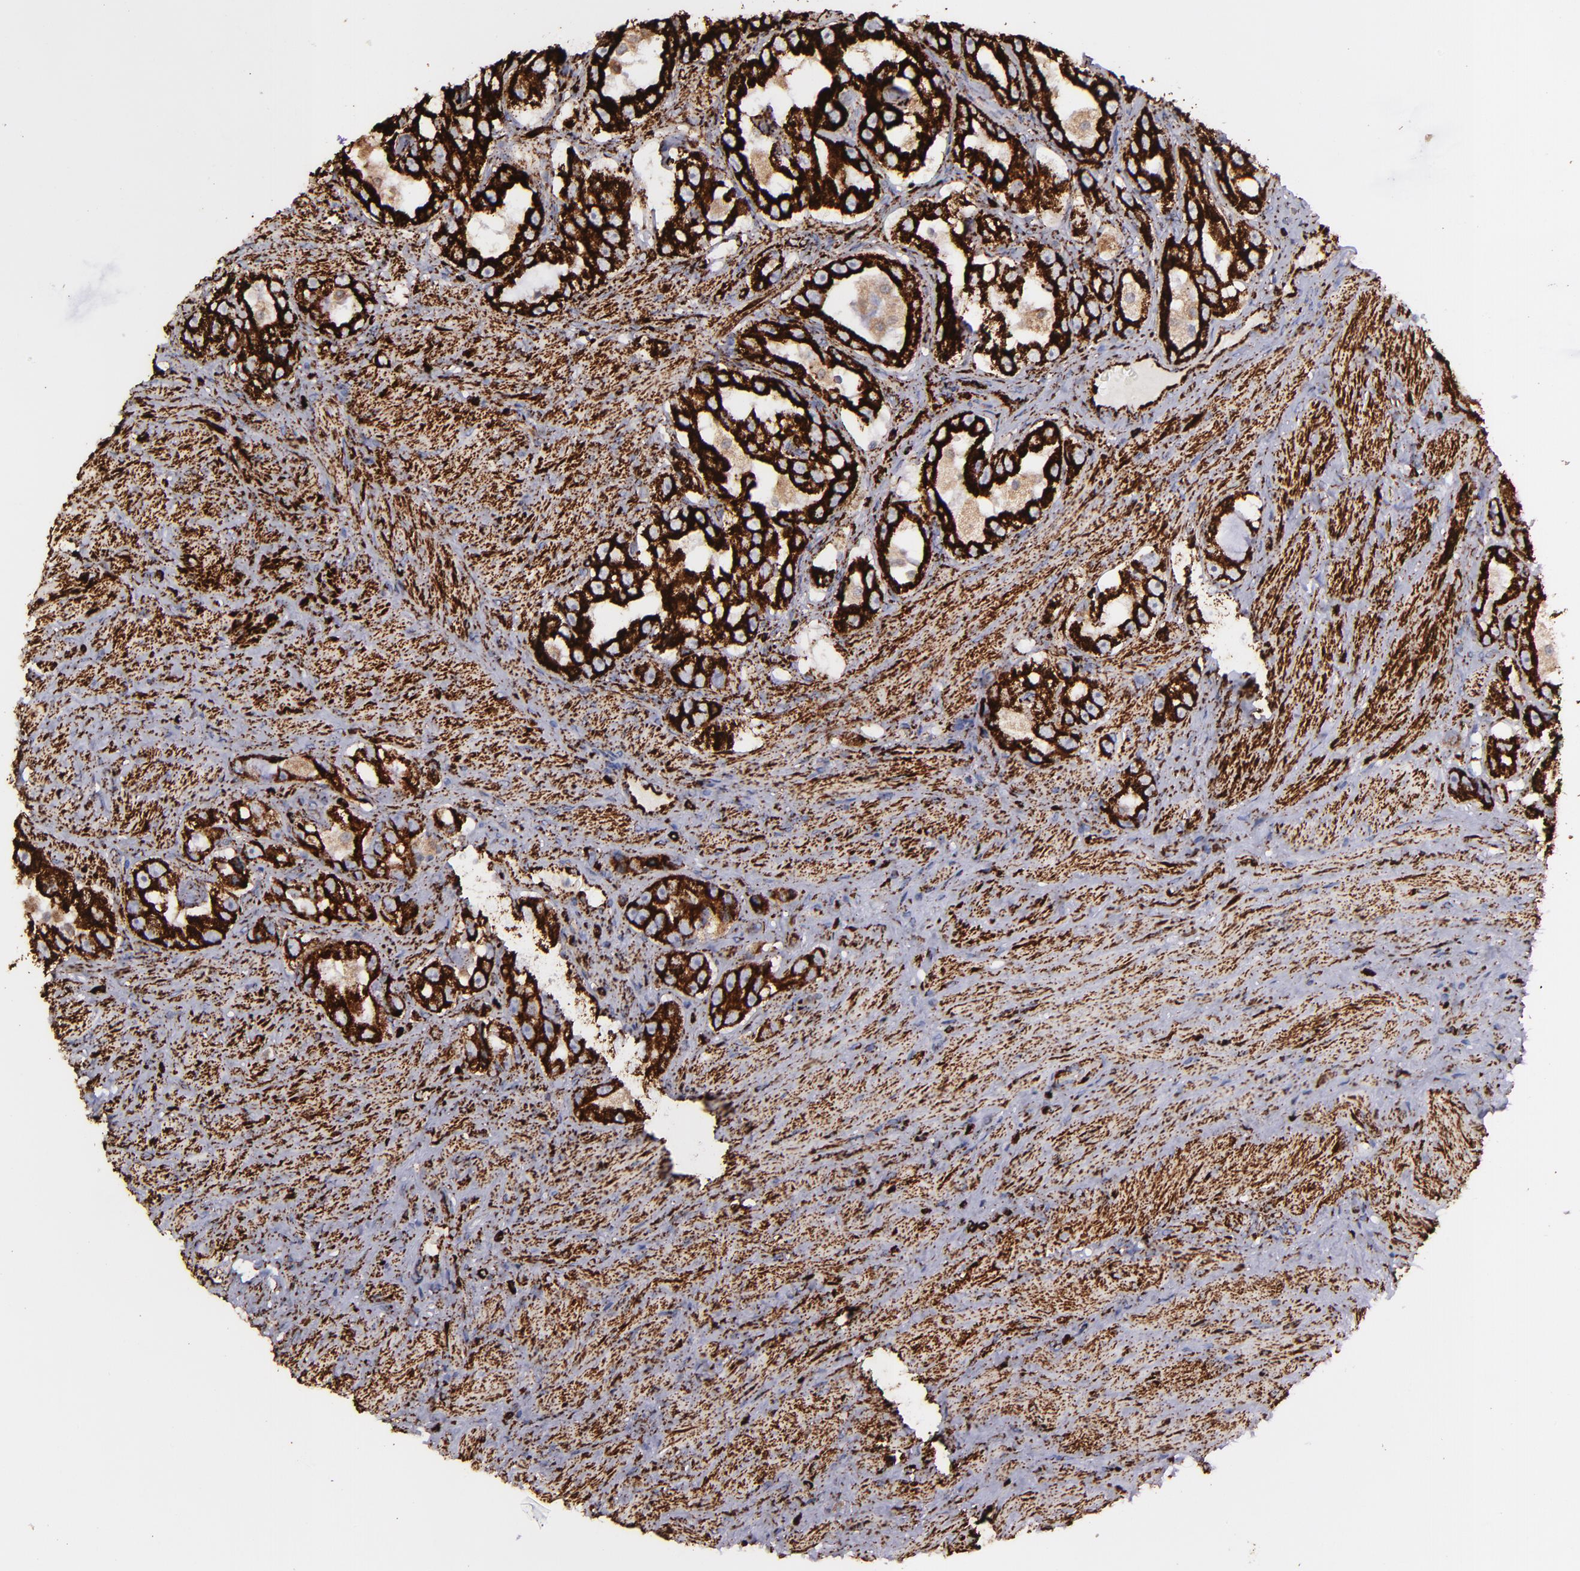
{"staining": {"intensity": "strong", "quantity": ">75%", "location": "cytoplasmic/membranous"}, "tissue": "prostate cancer", "cell_type": "Tumor cells", "image_type": "cancer", "snomed": [{"axis": "morphology", "description": "Adenocarcinoma, High grade"}, {"axis": "topography", "description": "Prostate"}], "caption": "Prostate cancer (high-grade adenocarcinoma) tissue demonstrates strong cytoplasmic/membranous staining in about >75% of tumor cells", "gene": "MAOB", "patient": {"sex": "male", "age": 63}}